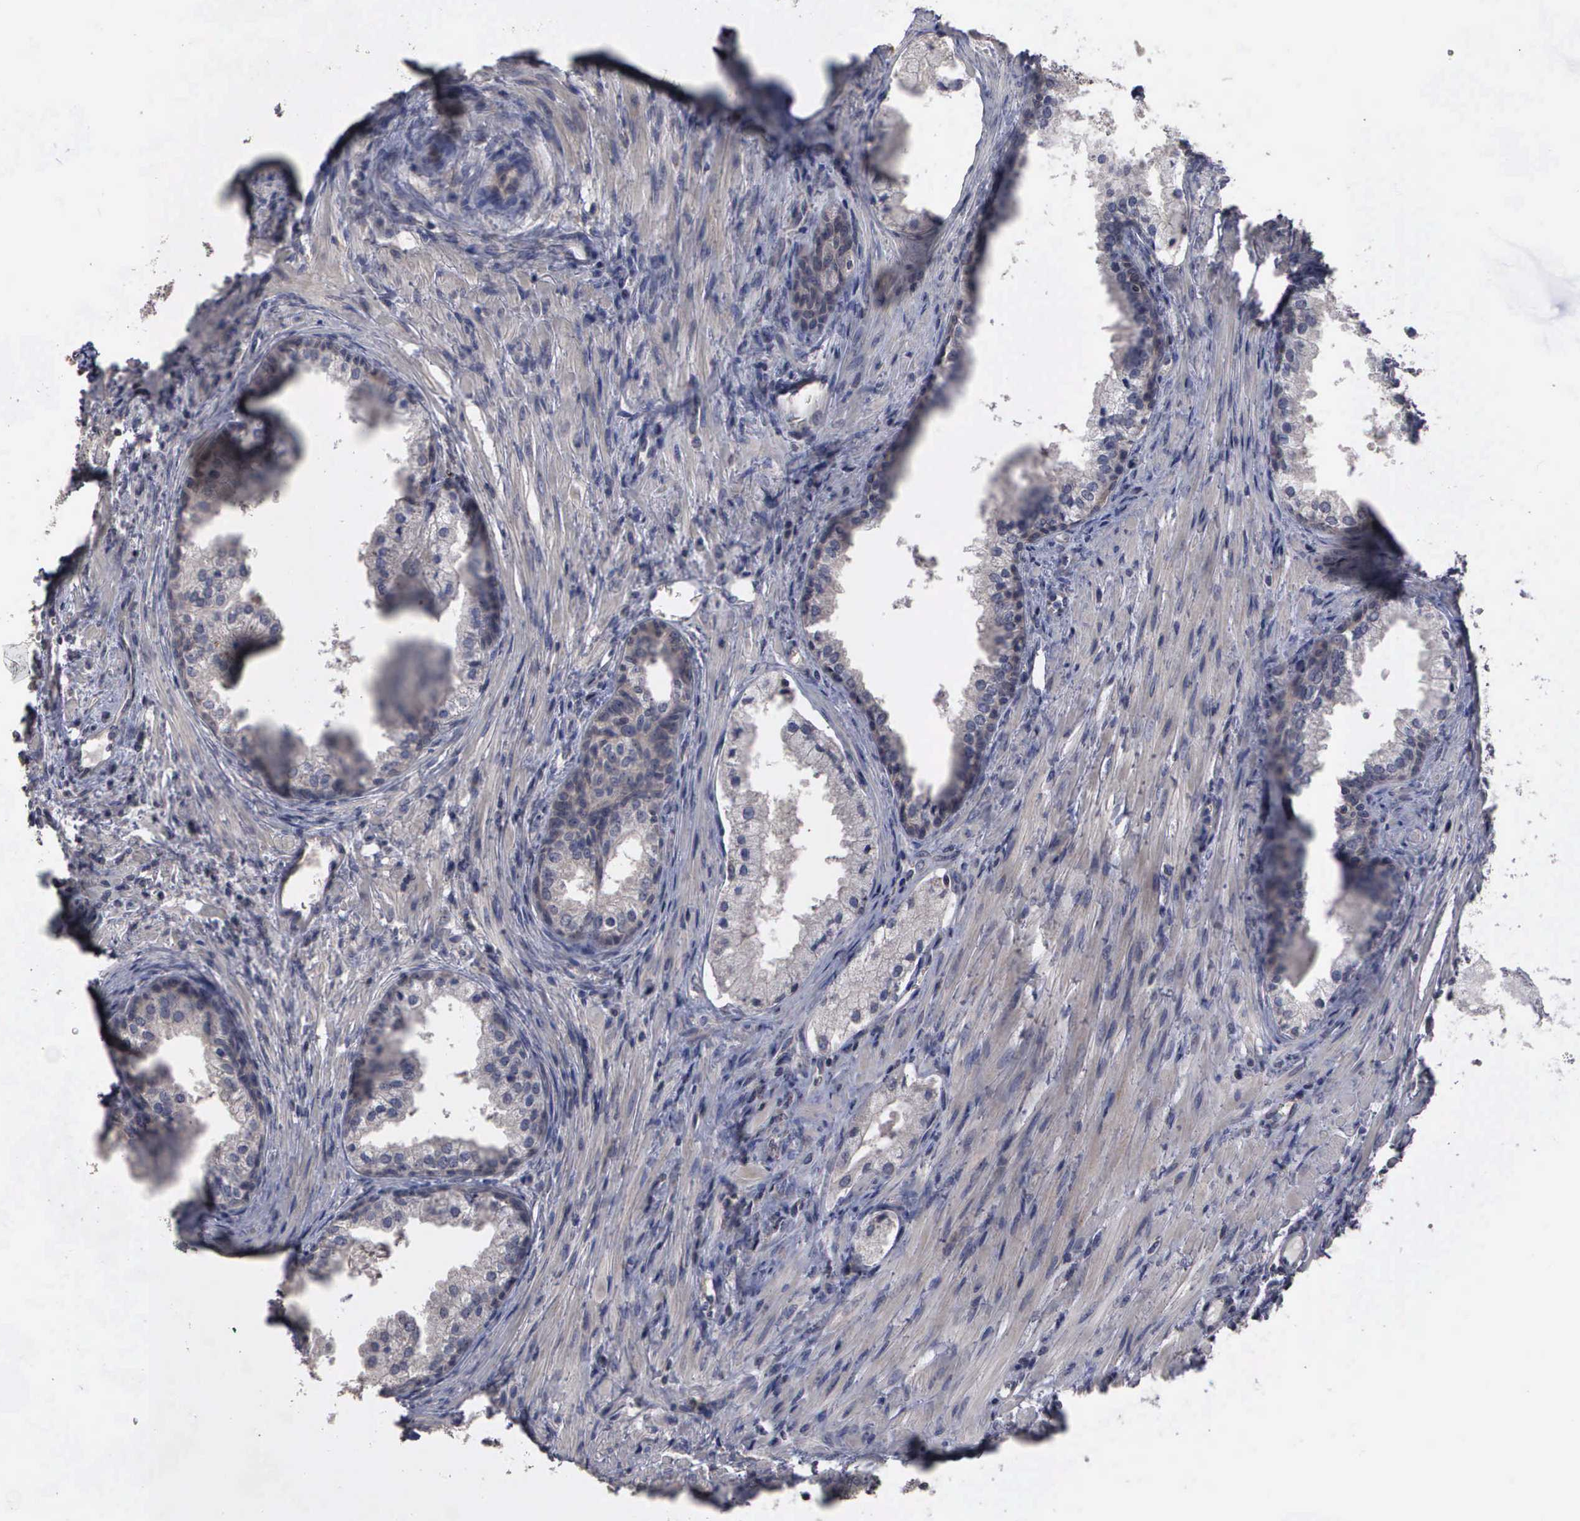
{"staining": {"intensity": "negative", "quantity": "none", "location": "none"}, "tissue": "prostate cancer", "cell_type": "Tumor cells", "image_type": "cancer", "snomed": [{"axis": "morphology", "description": "Adenocarcinoma, Medium grade"}, {"axis": "topography", "description": "Prostate"}], "caption": "Tumor cells show no significant protein positivity in prostate cancer (medium-grade adenocarcinoma).", "gene": "CRKL", "patient": {"sex": "male", "age": 70}}